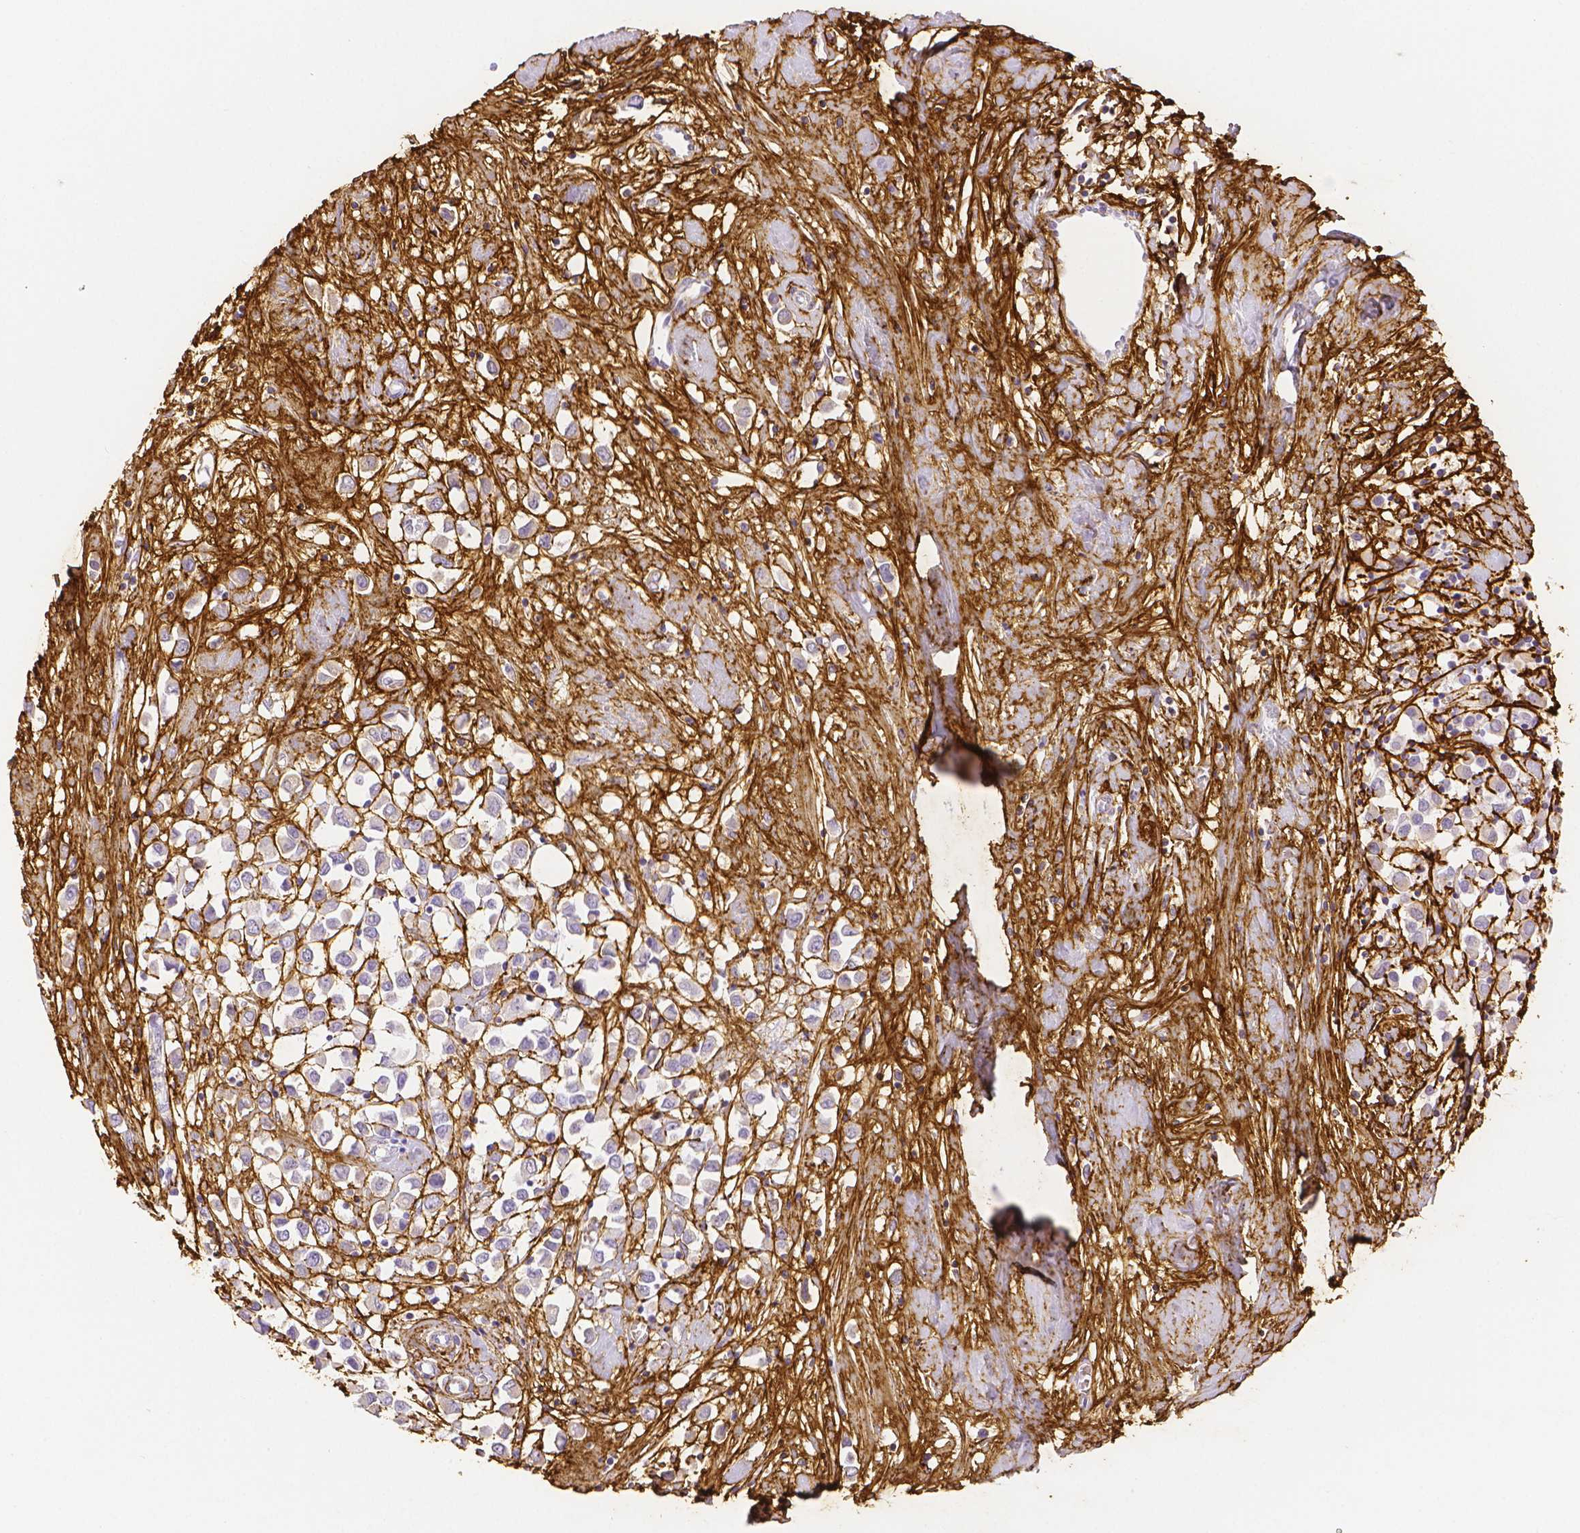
{"staining": {"intensity": "negative", "quantity": "none", "location": "none"}, "tissue": "breast cancer", "cell_type": "Tumor cells", "image_type": "cancer", "snomed": [{"axis": "morphology", "description": "Duct carcinoma"}, {"axis": "topography", "description": "Breast"}], "caption": "This is a histopathology image of immunohistochemistry staining of breast cancer (intraductal carcinoma), which shows no expression in tumor cells.", "gene": "FBN1", "patient": {"sex": "female", "age": 61}}